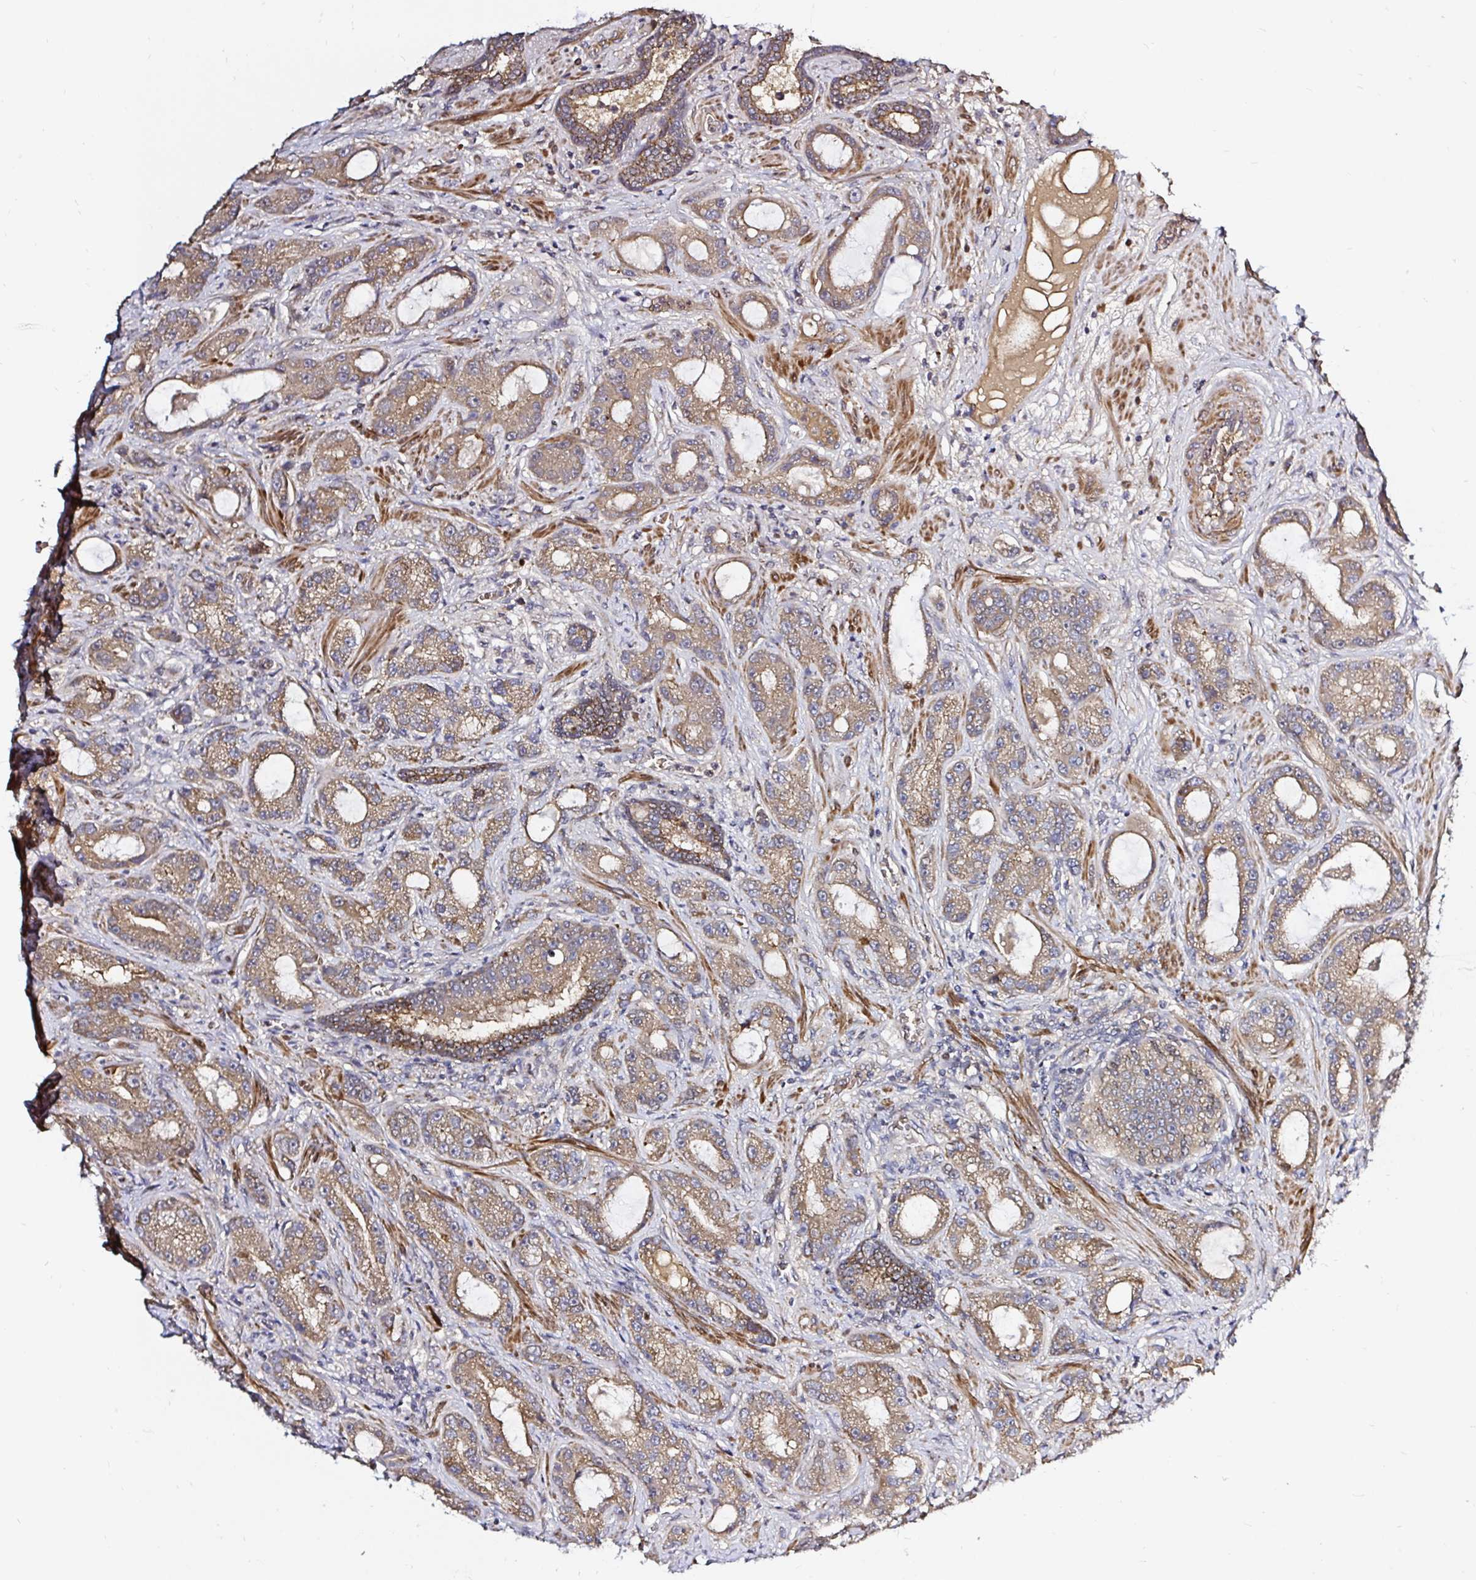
{"staining": {"intensity": "moderate", "quantity": ">75%", "location": "cytoplasmic/membranous"}, "tissue": "prostate cancer", "cell_type": "Tumor cells", "image_type": "cancer", "snomed": [{"axis": "morphology", "description": "Adenocarcinoma, High grade"}, {"axis": "topography", "description": "Prostate"}], "caption": "IHC image of human high-grade adenocarcinoma (prostate) stained for a protein (brown), which shows medium levels of moderate cytoplasmic/membranous expression in about >75% of tumor cells.", "gene": "ARHGEF37", "patient": {"sex": "male", "age": 65}}